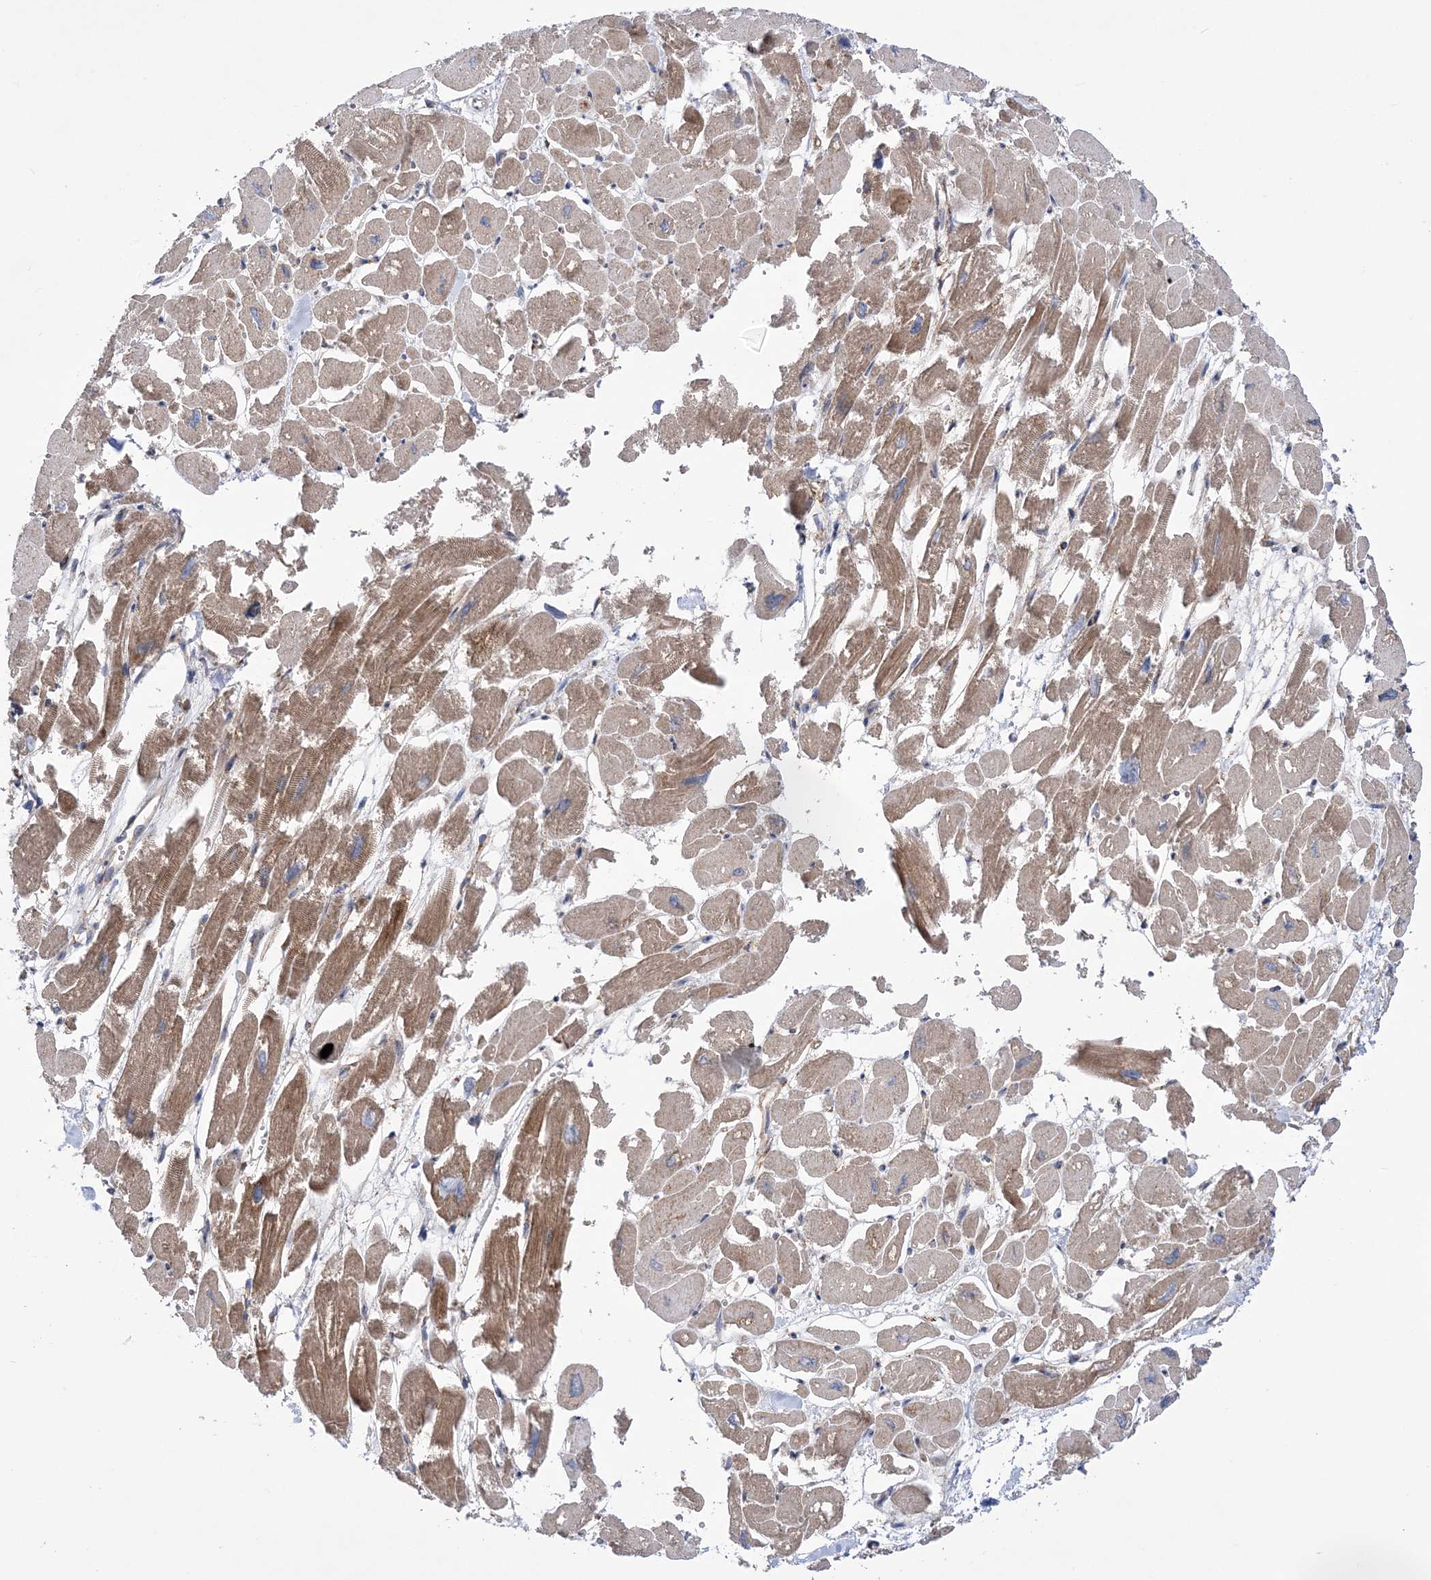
{"staining": {"intensity": "moderate", "quantity": ">75%", "location": "cytoplasmic/membranous"}, "tissue": "heart muscle", "cell_type": "Cardiomyocytes", "image_type": "normal", "snomed": [{"axis": "morphology", "description": "Normal tissue, NOS"}, {"axis": "topography", "description": "Heart"}], "caption": "High-magnification brightfield microscopy of benign heart muscle stained with DAB (3,3'-diaminobenzidine) (brown) and counterstained with hematoxylin (blue). cardiomyocytes exhibit moderate cytoplasmic/membranous positivity is identified in about>75% of cells.", "gene": "COPB2", "patient": {"sex": "male", "age": 54}}